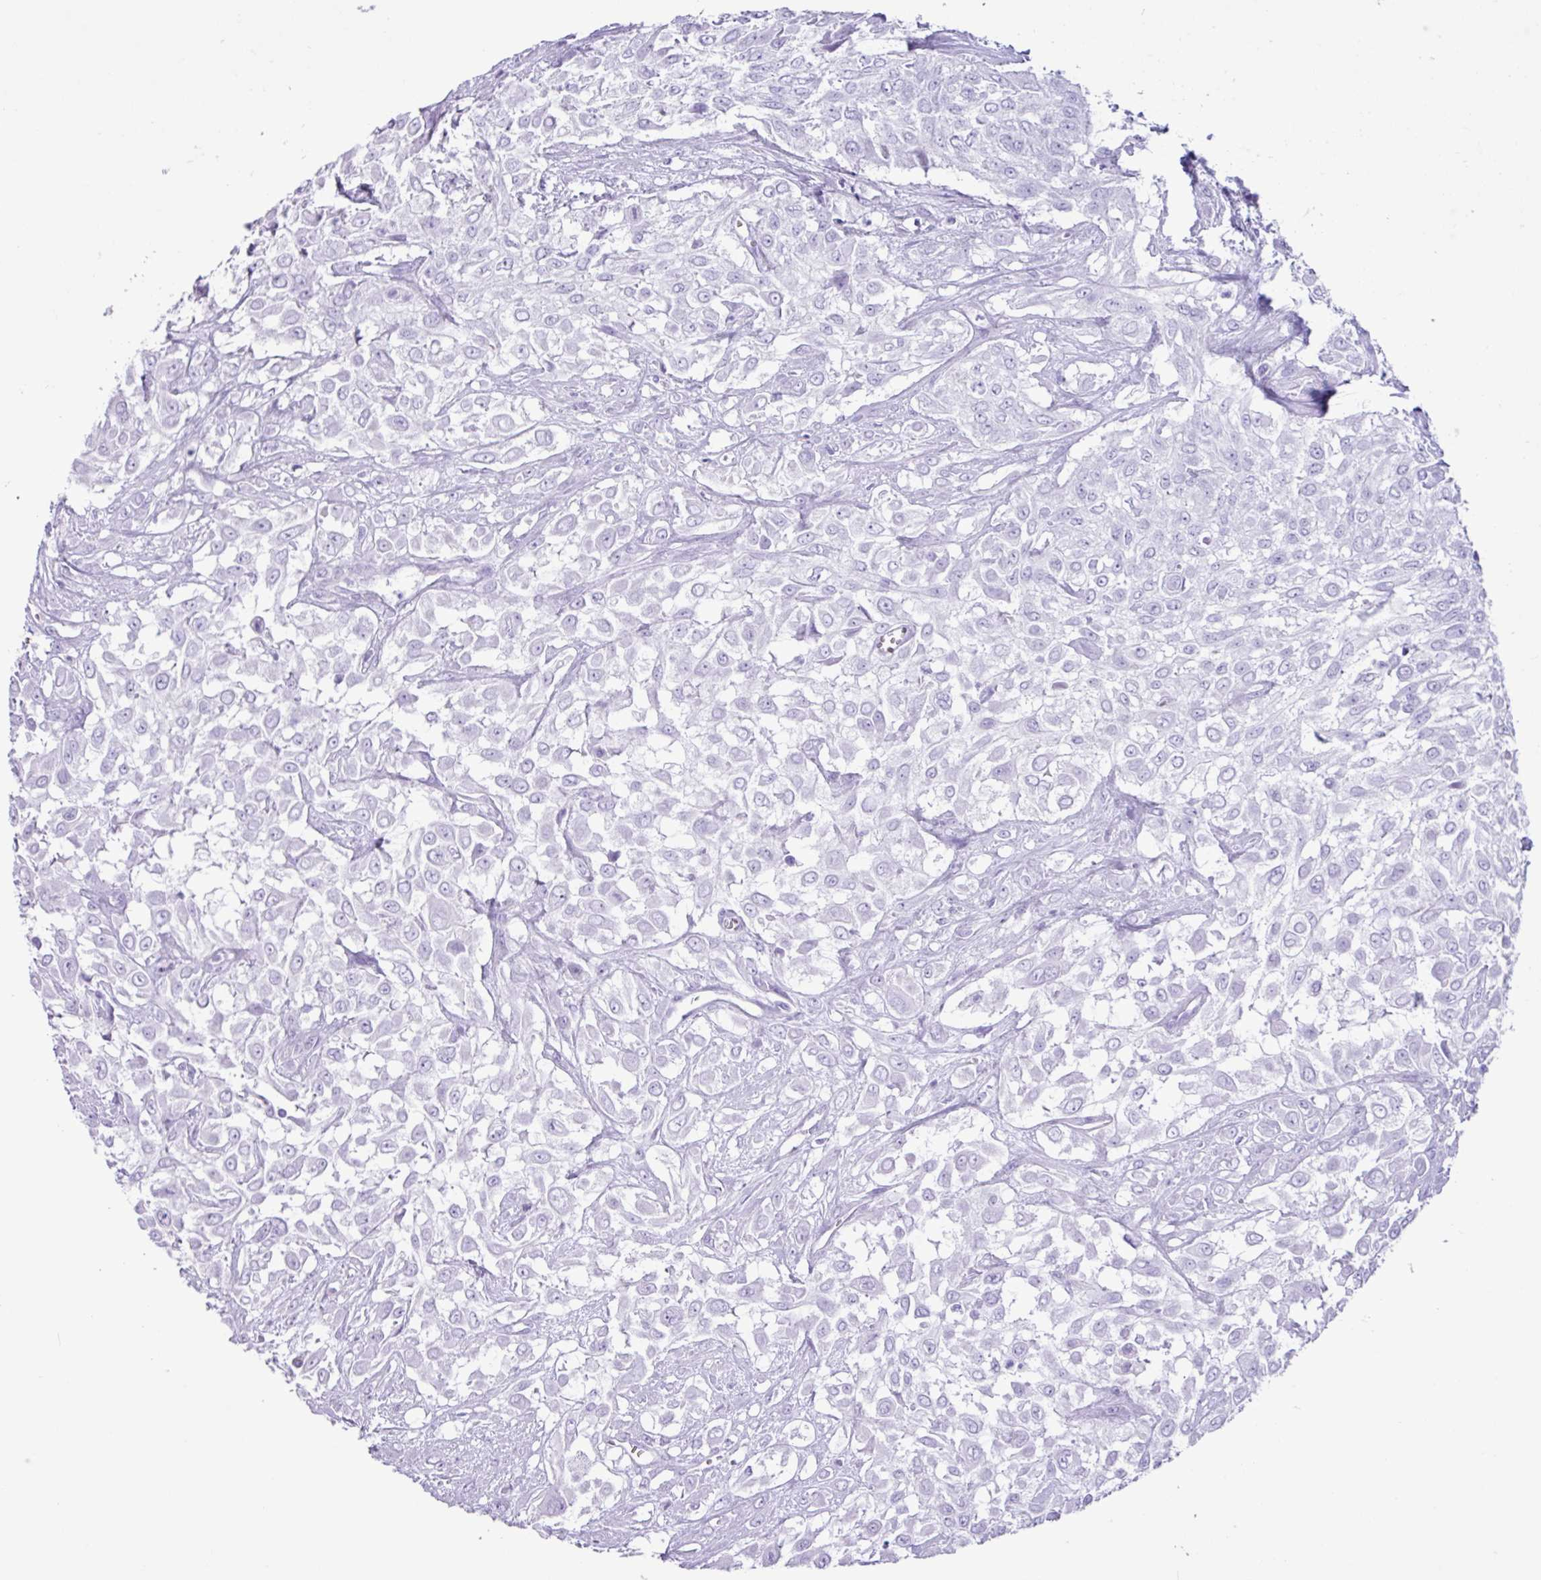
{"staining": {"intensity": "negative", "quantity": "none", "location": "none"}, "tissue": "urothelial cancer", "cell_type": "Tumor cells", "image_type": "cancer", "snomed": [{"axis": "morphology", "description": "Urothelial carcinoma, High grade"}, {"axis": "topography", "description": "Urinary bladder"}], "caption": "The immunohistochemistry (IHC) histopathology image has no significant expression in tumor cells of urothelial cancer tissue. The staining is performed using DAB brown chromogen with nuclei counter-stained in using hematoxylin.", "gene": "CKMT2", "patient": {"sex": "male", "age": 57}}